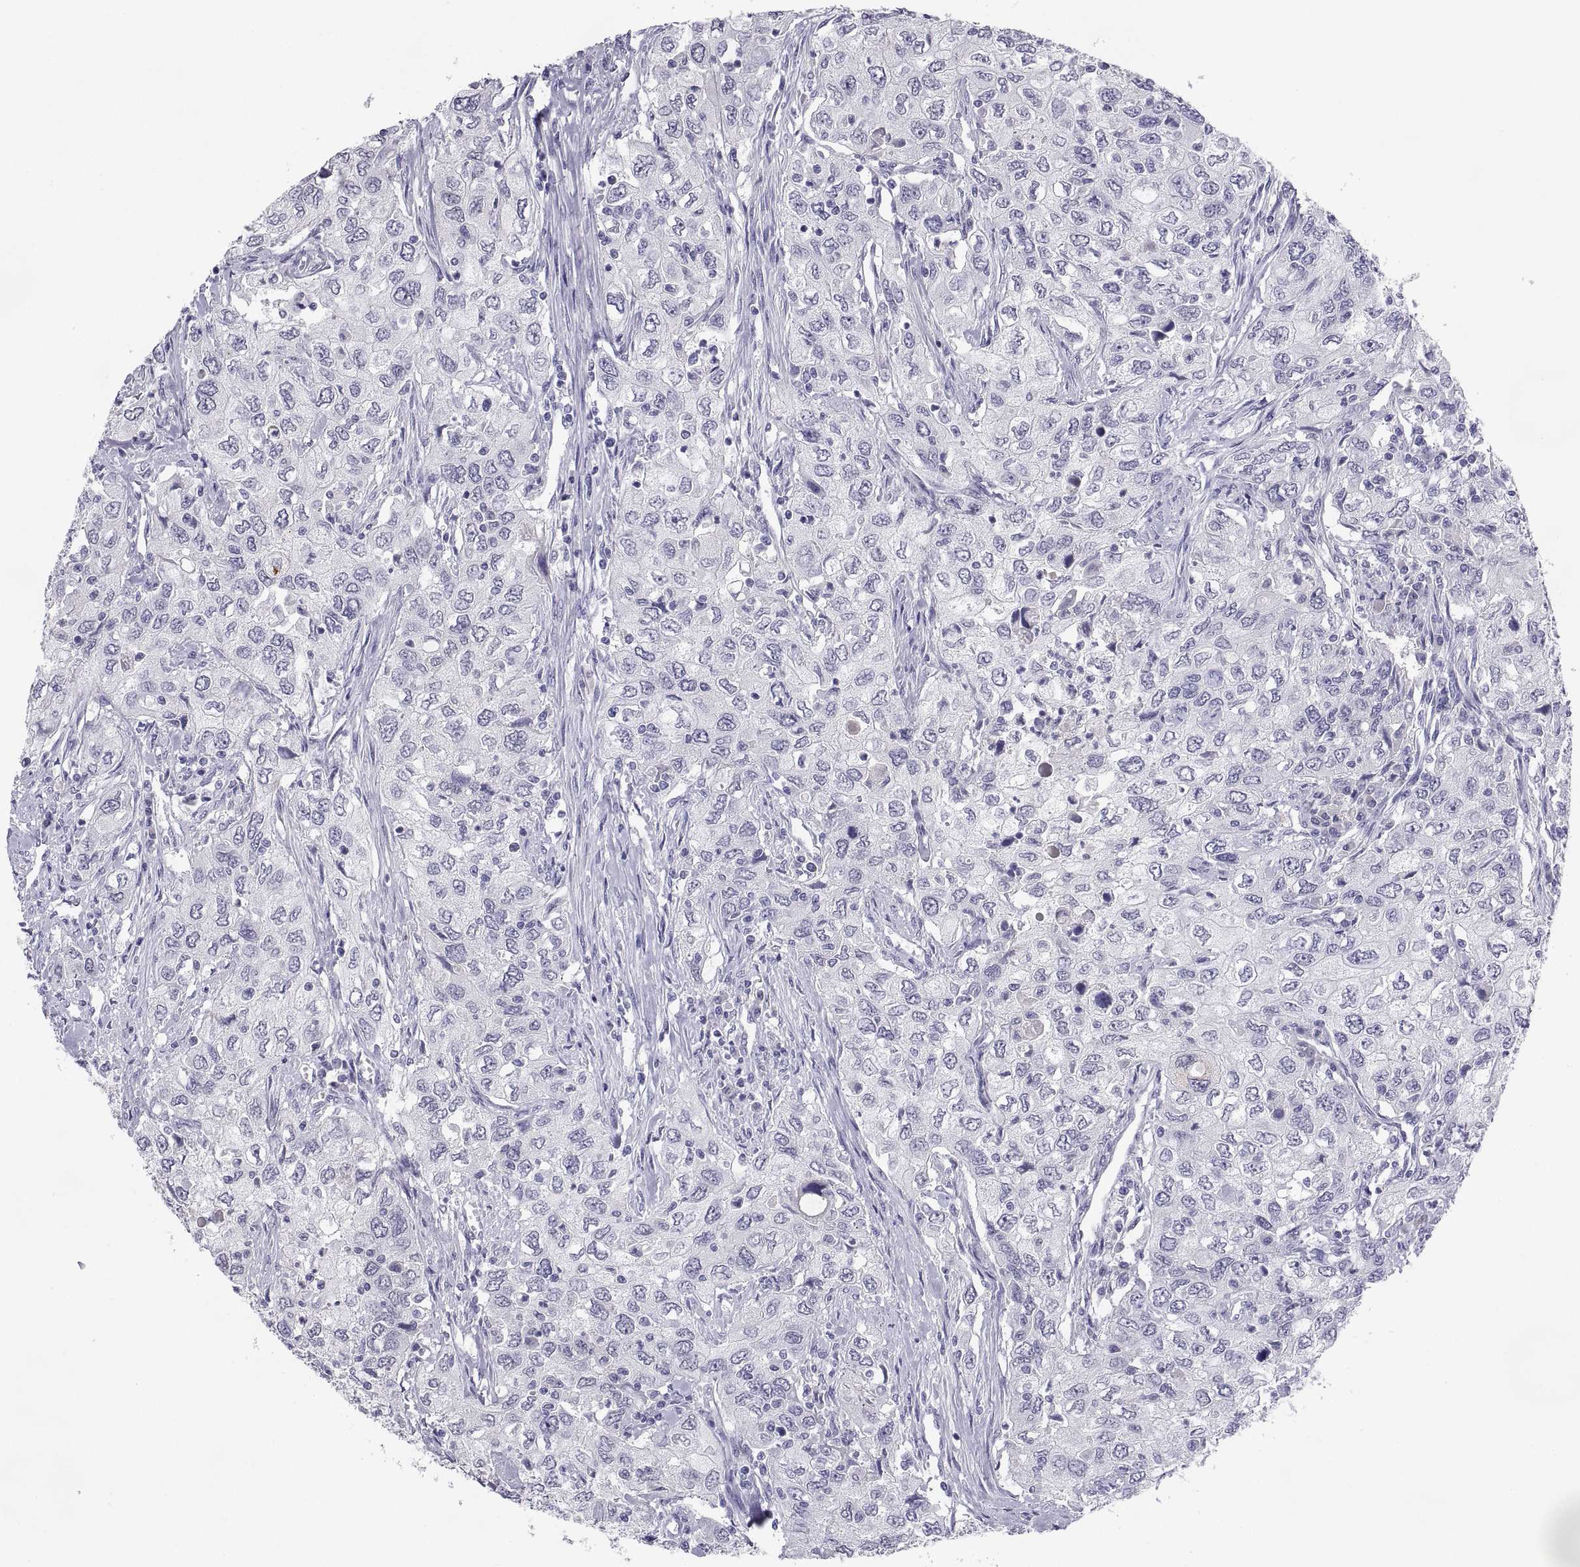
{"staining": {"intensity": "negative", "quantity": "none", "location": "none"}, "tissue": "urothelial cancer", "cell_type": "Tumor cells", "image_type": "cancer", "snomed": [{"axis": "morphology", "description": "Urothelial carcinoma, High grade"}, {"axis": "topography", "description": "Urinary bladder"}], "caption": "Immunohistochemical staining of human urothelial cancer displays no significant expression in tumor cells.", "gene": "TEX13A", "patient": {"sex": "male", "age": 76}}